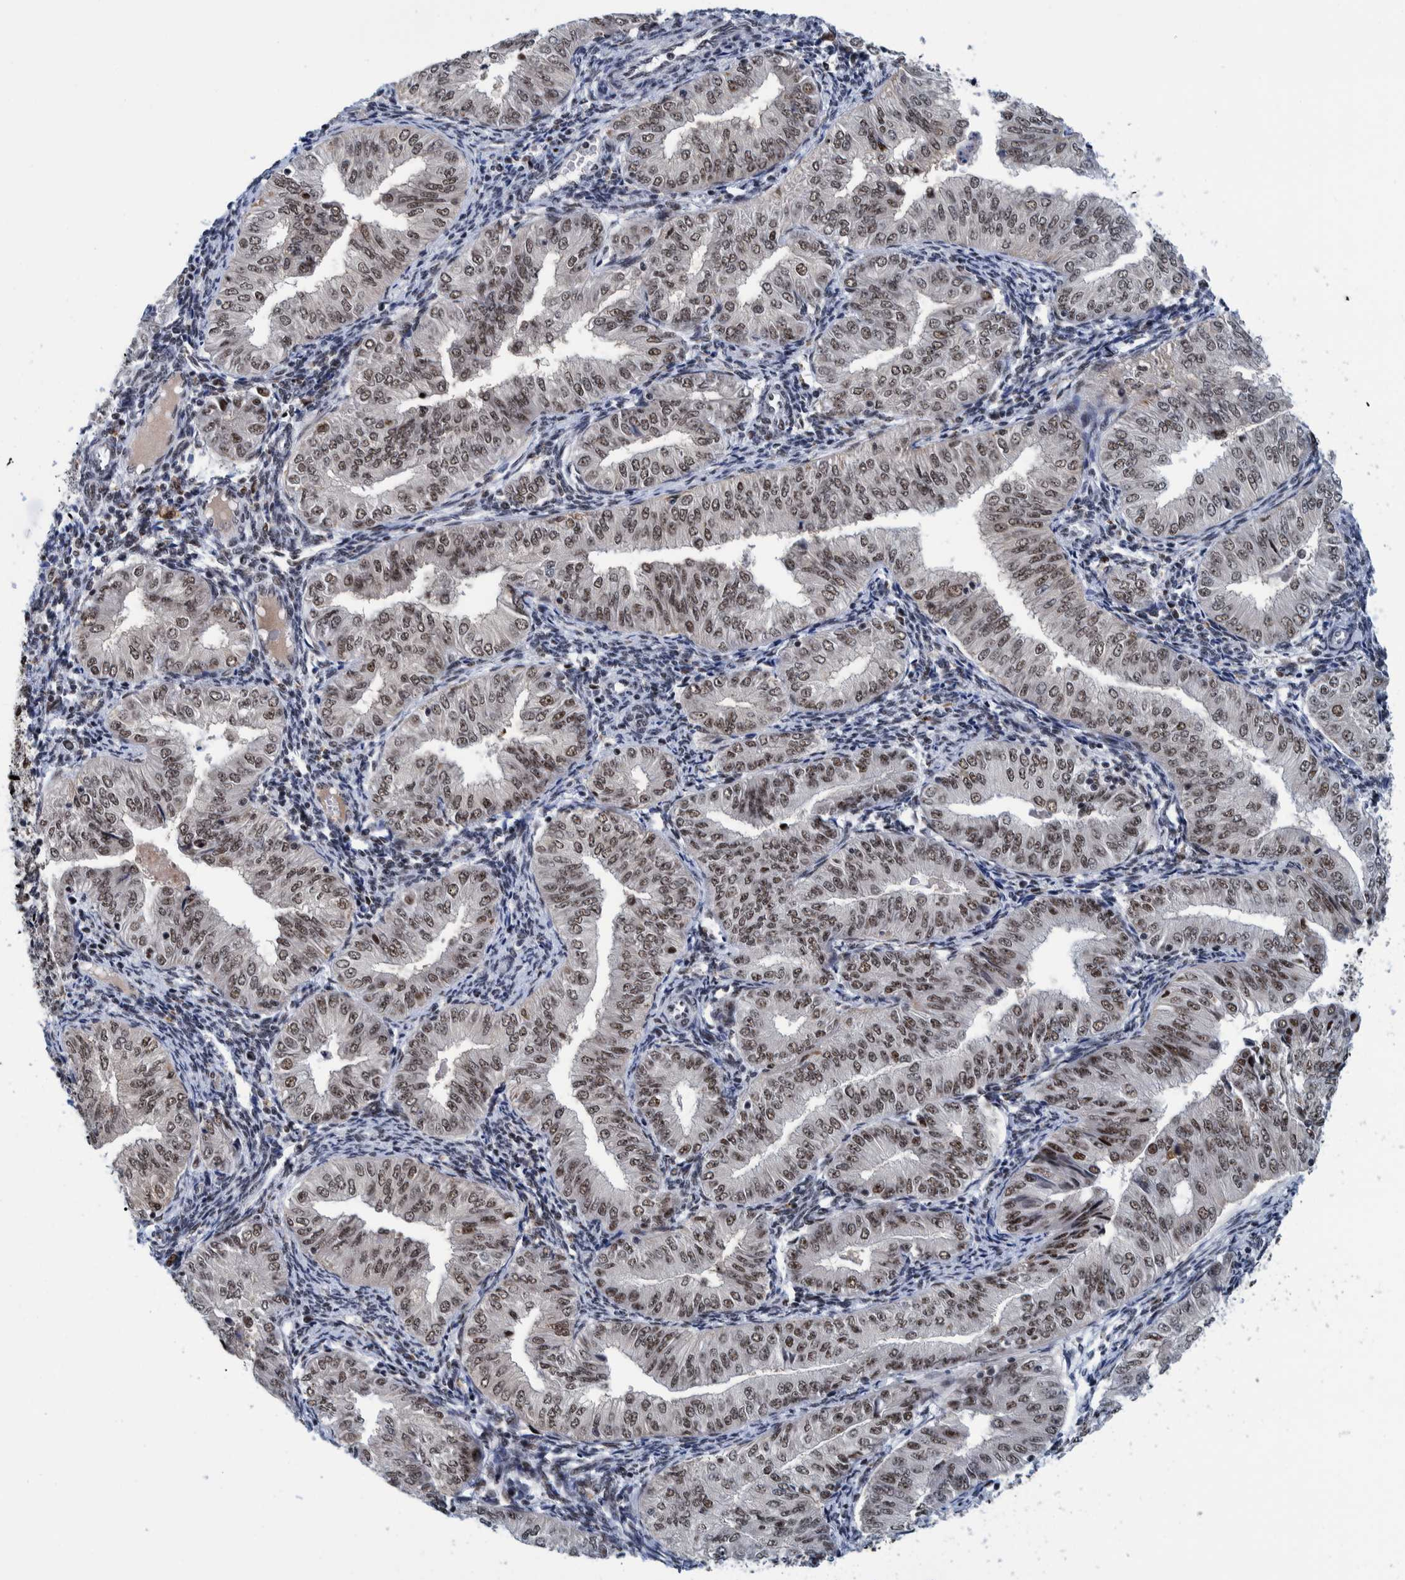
{"staining": {"intensity": "moderate", "quantity": ">75%", "location": "nuclear"}, "tissue": "endometrial cancer", "cell_type": "Tumor cells", "image_type": "cancer", "snomed": [{"axis": "morphology", "description": "Normal tissue, NOS"}, {"axis": "morphology", "description": "Adenocarcinoma, NOS"}, {"axis": "topography", "description": "Endometrium"}], "caption": "The micrograph reveals immunohistochemical staining of endometrial cancer. There is moderate nuclear expression is seen in about >75% of tumor cells. Using DAB (brown) and hematoxylin (blue) stains, captured at high magnification using brightfield microscopy.", "gene": "EFTUD2", "patient": {"sex": "female", "age": 53}}